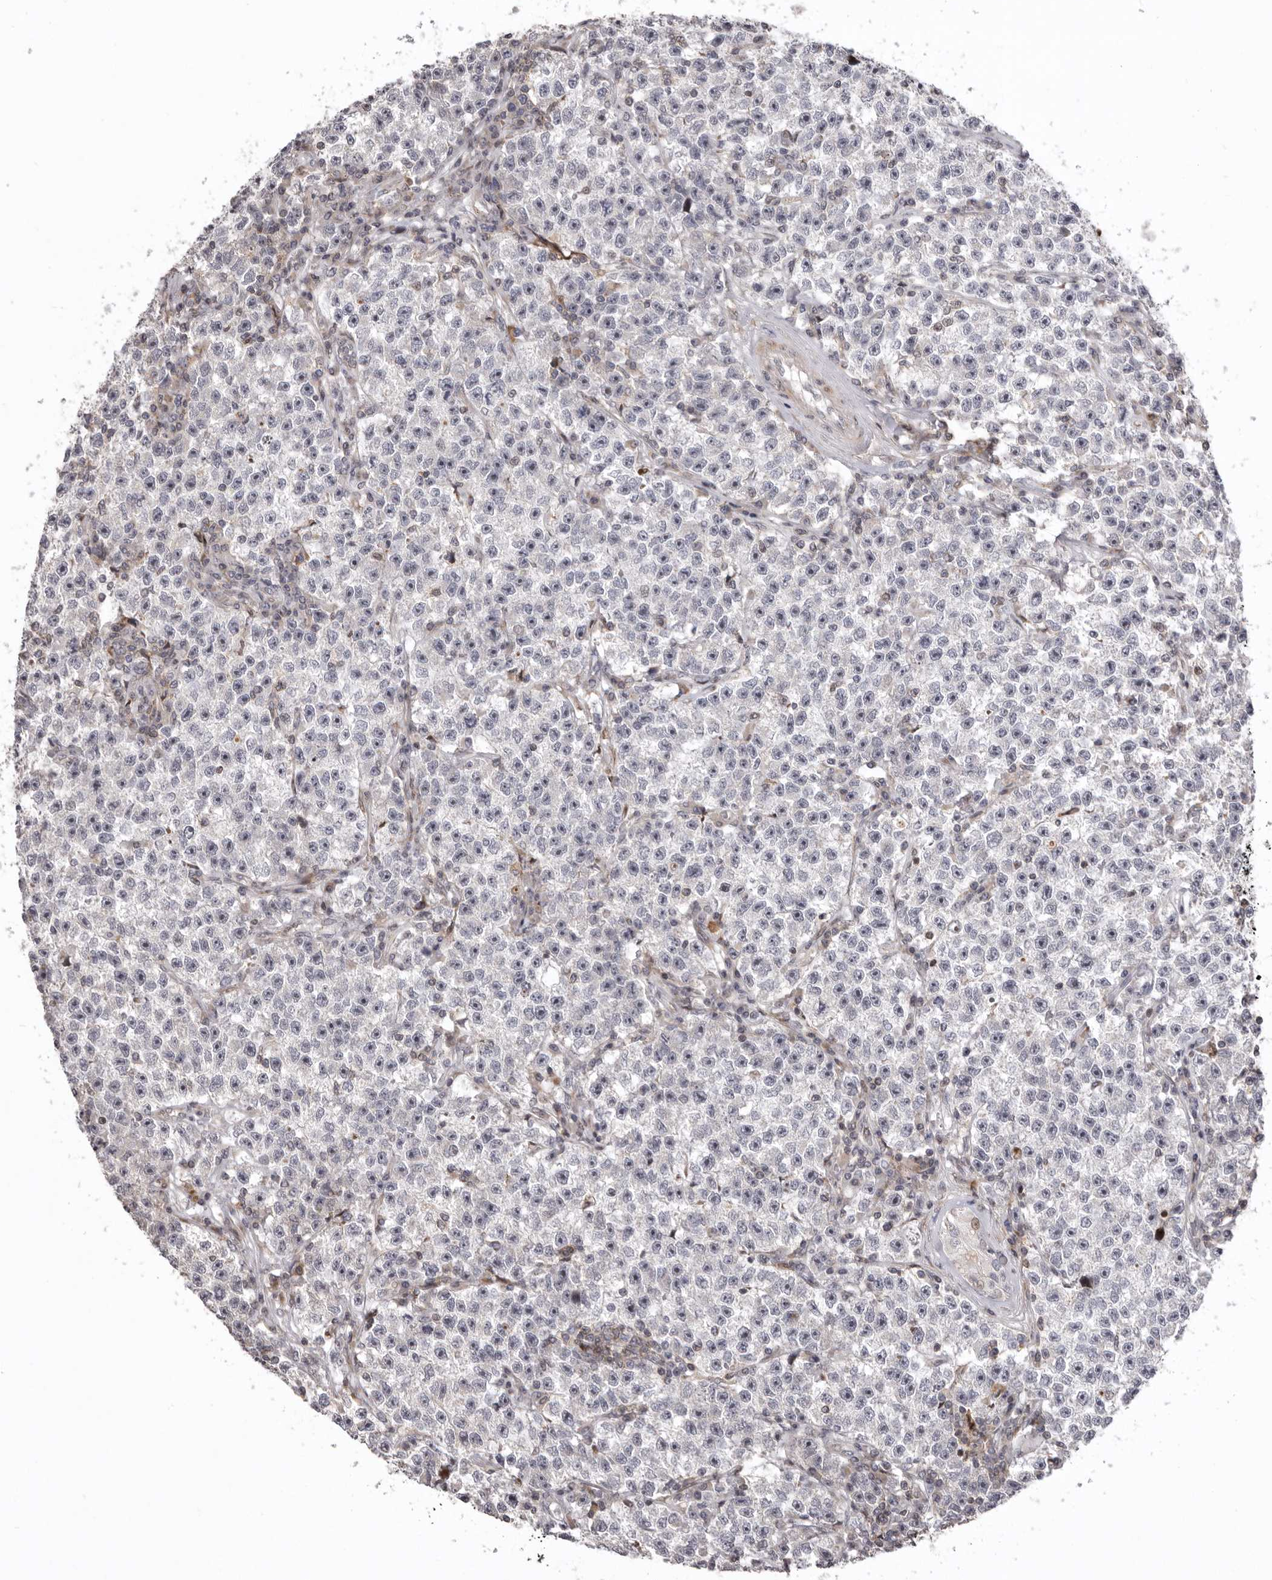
{"staining": {"intensity": "negative", "quantity": "none", "location": "none"}, "tissue": "testis cancer", "cell_type": "Tumor cells", "image_type": "cancer", "snomed": [{"axis": "morphology", "description": "Seminoma, NOS"}, {"axis": "topography", "description": "Testis"}], "caption": "IHC micrograph of neoplastic tissue: testis cancer stained with DAB (3,3'-diaminobenzidine) shows no significant protein staining in tumor cells.", "gene": "AZIN1", "patient": {"sex": "male", "age": 22}}